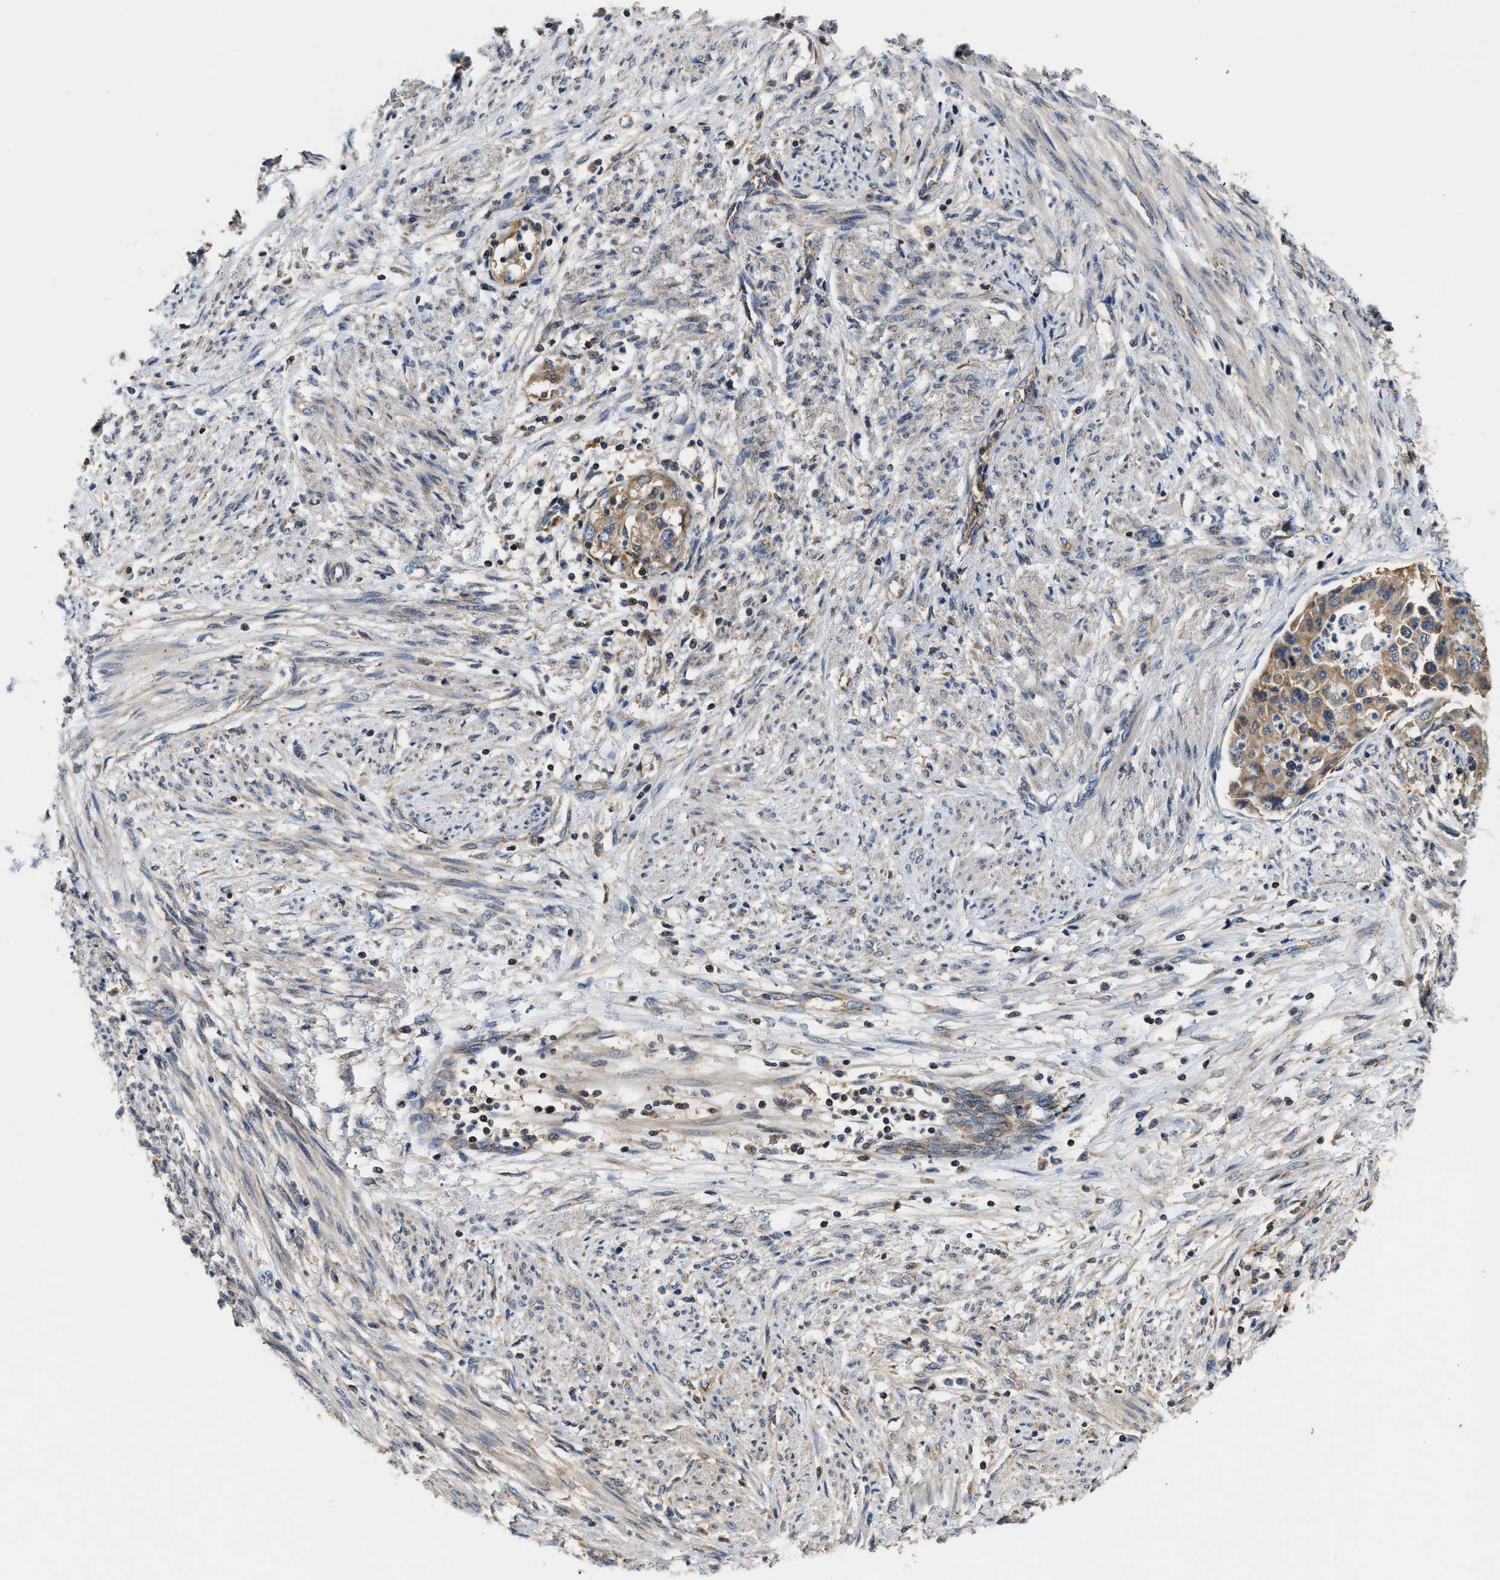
{"staining": {"intensity": "moderate", "quantity": ">75%", "location": "cytoplasmic/membranous"}, "tissue": "endometrial cancer", "cell_type": "Tumor cells", "image_type": "cancer", "snomed": [{"axis": "morphology", "description": "Adenocarcinoma, NOS"}, {"axis": "topography", "description": "Endometrium"}], "caption": "Brown immunohistochemical staining in endometrial cancer reveals moderate cytoplasmic/membranous expression in approximately >75% of tumor cells. Immunohistochemistry (ihc) stains the protein of interest in brown and the nuclei are stained blue.", "gene": "CCM2", "patient": {"sex": "female", "age": 85}}